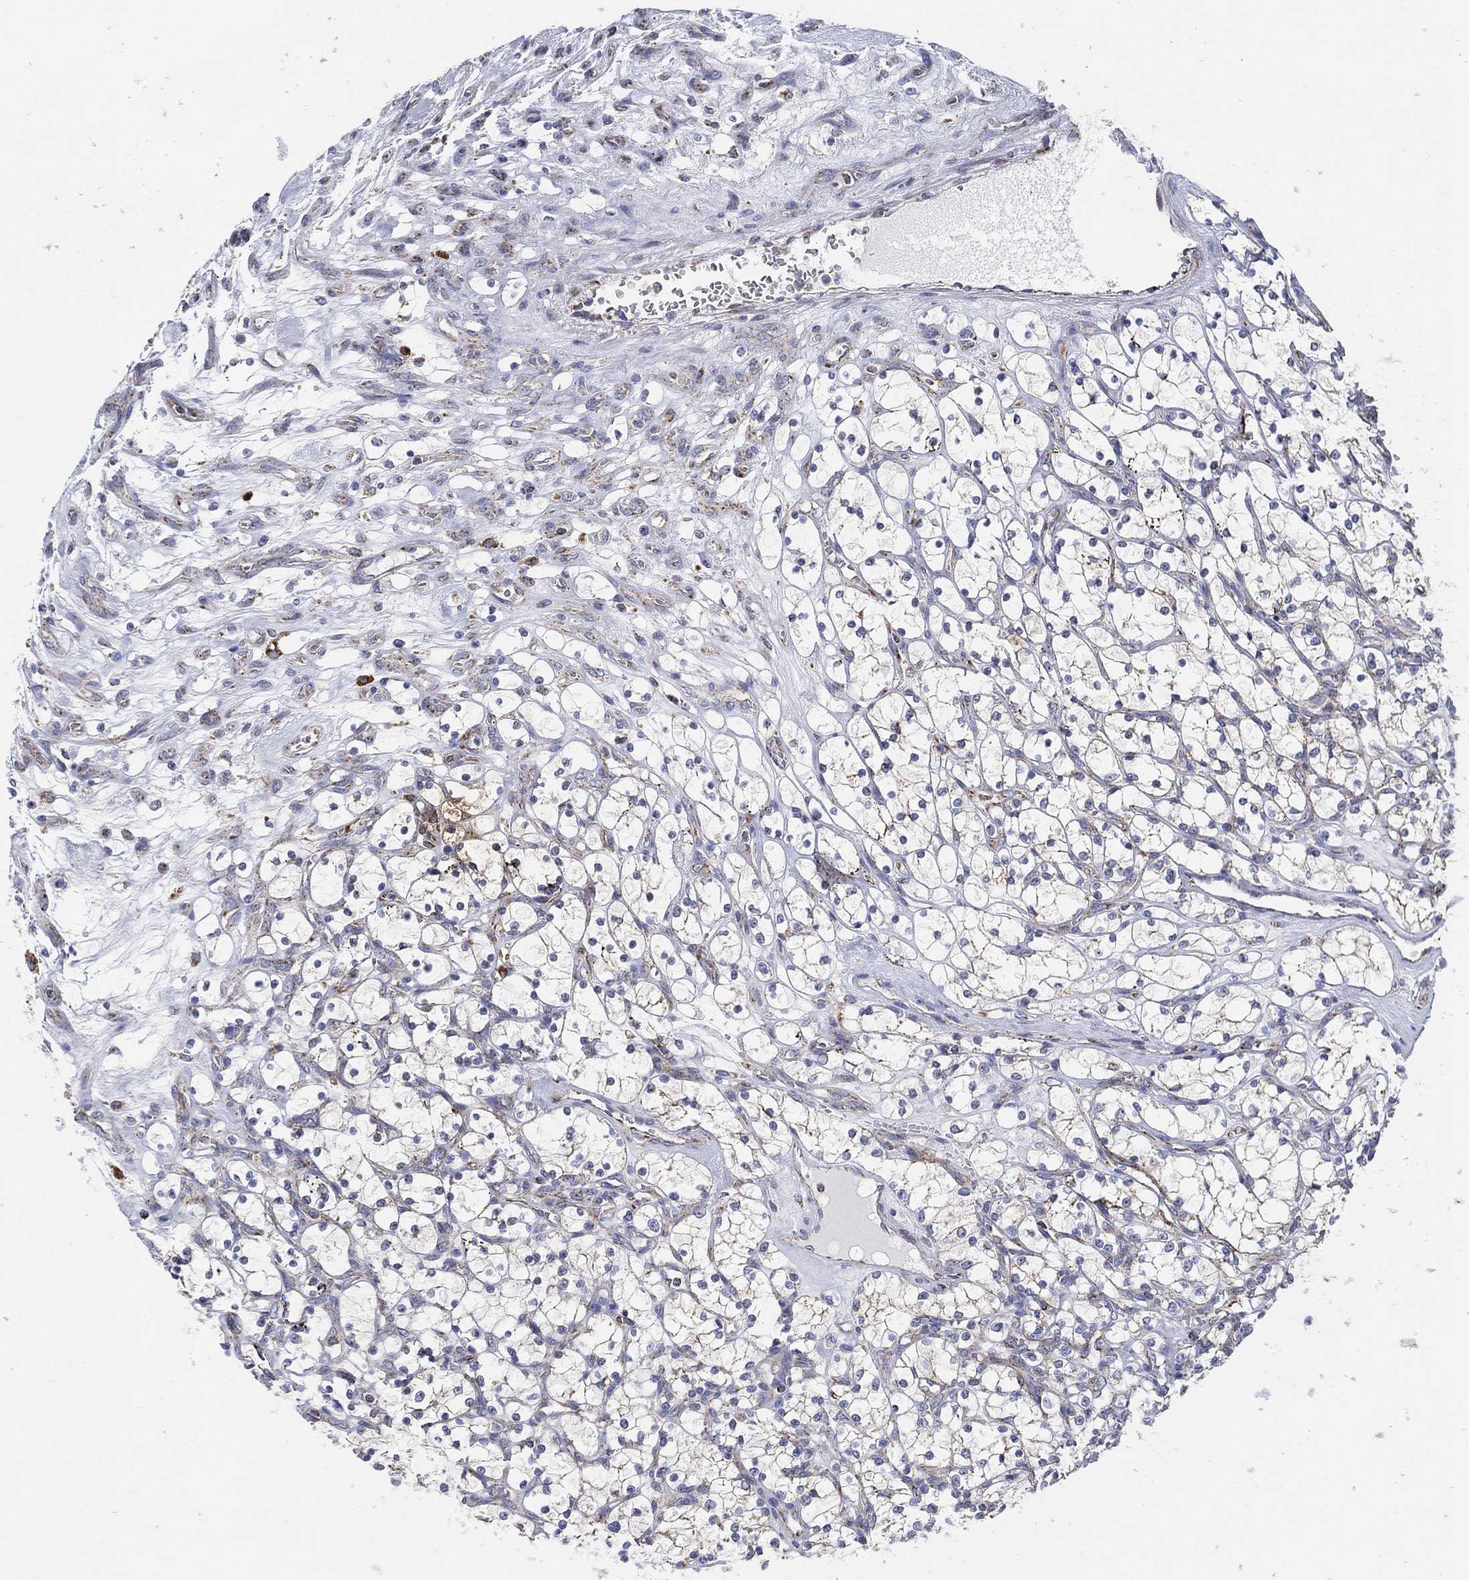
{"staining": {"intensity": "negative", "quantity": "none", "location": "none"}, "tissue": "renal cancer", "cell_type": "Tumor cells", "image_type": "cancer", "snomed": [{"axis": "morphology", "description": "Adenocarcinoma, NOS"}, {"axis": "topography", "description": "Kidney"}], "caption": "There is no significant expression in tumor cells of adenocarcinoma (renal).", "gene": "GCAT", "patient": {"sex": "female", "age": 69}}